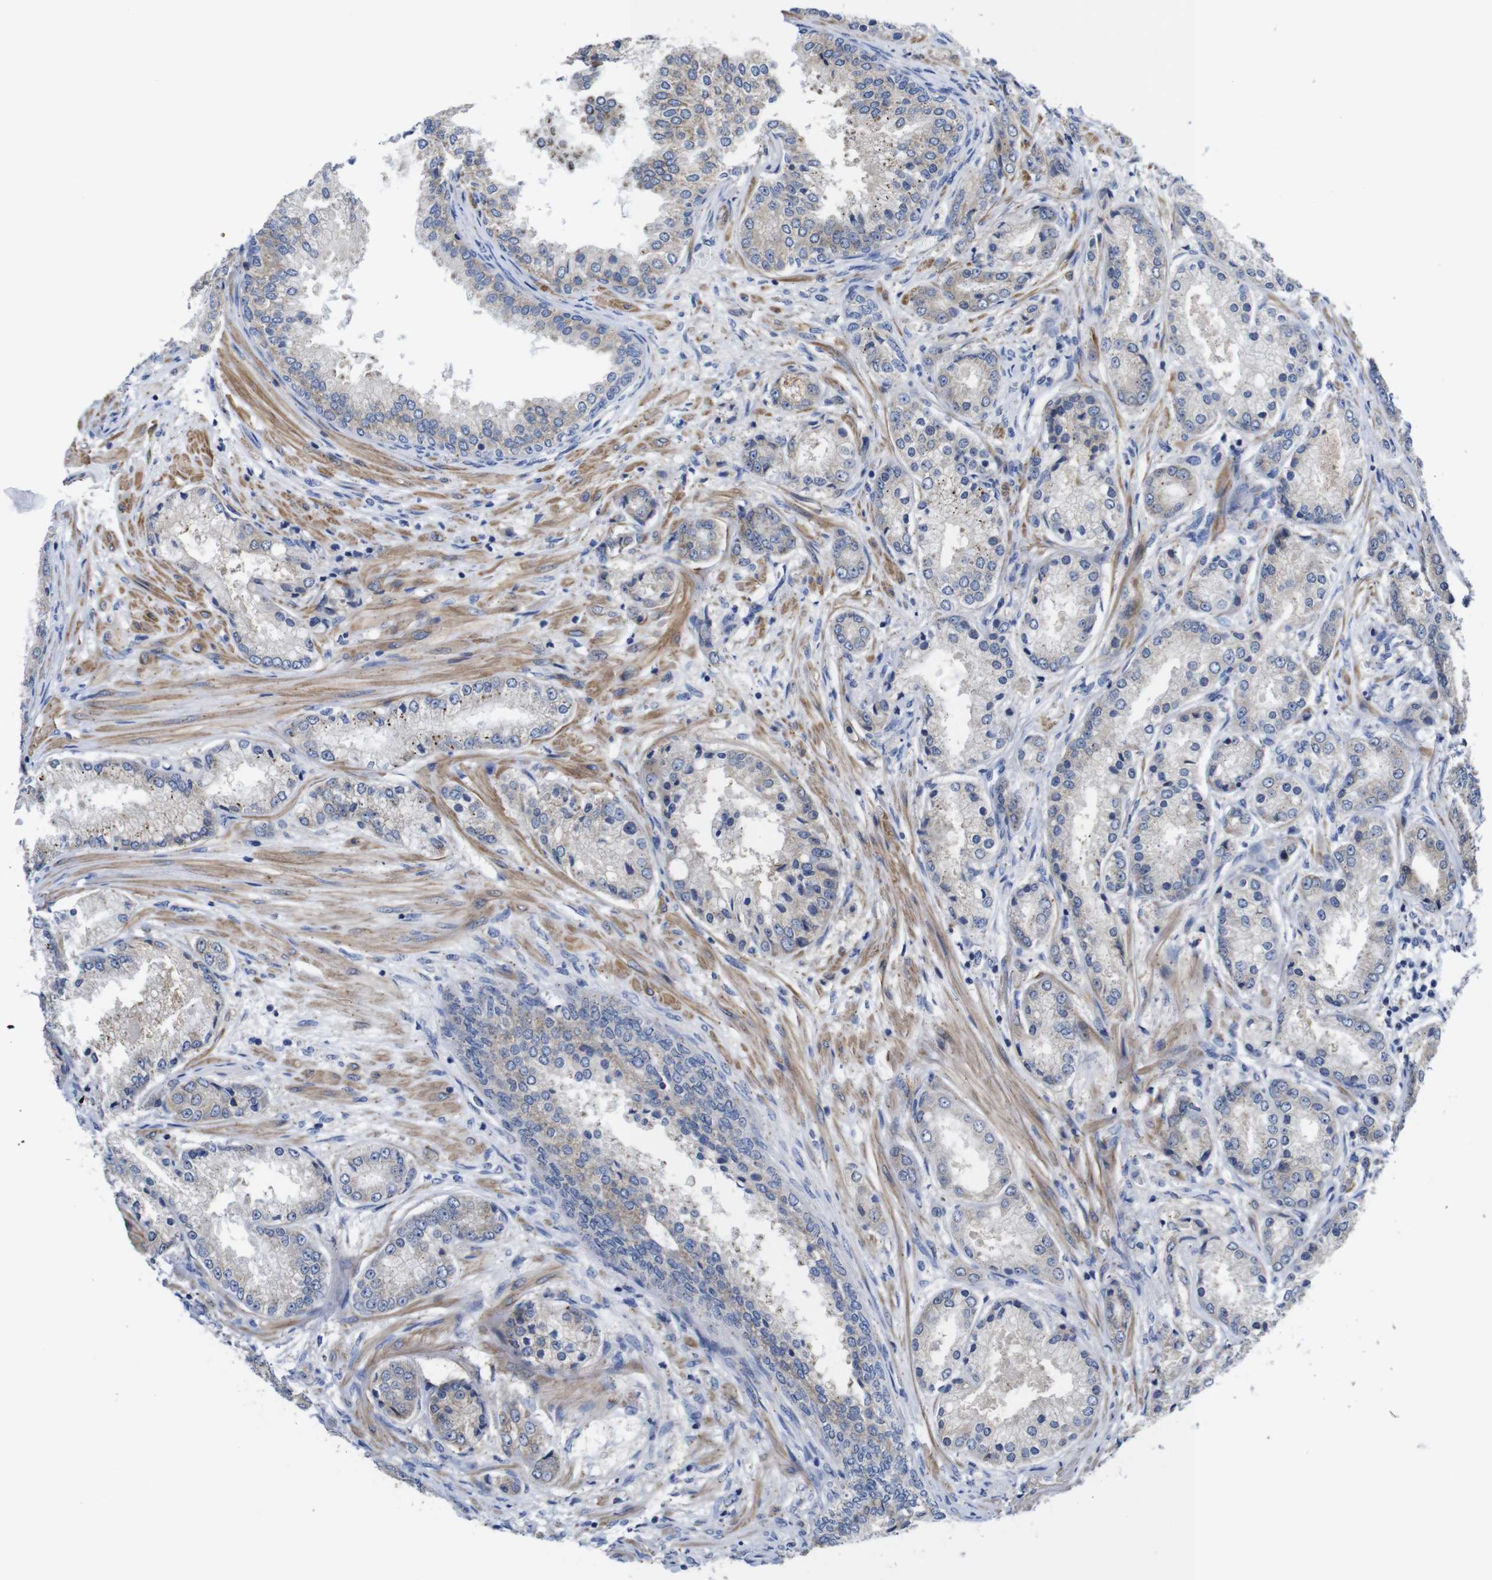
{"staining": {"intensity": "negative", "quantity": "none", "location": "none"}, "tissue": "prostate cancer", "cell_type": "Tumor cells", "image_type": "cancer", "snomed": [{"axis": "morphology", "description": "Adenocarcinoma, High grade"}, {"axis": "topography", "description": "Prostate"}], "caption": "Immunohistochemistry of adenocarcinoma (high-grade) (prostate) exhibits no expression in tumor cells. (Stains: DAB immunohistochemistry (IHC) with hematoxylin counter stain, Microscopy: brightfield microscopy at high magnification).", "gene": "DDRGK1", "patient": {"sex": "male", "age": 59}}